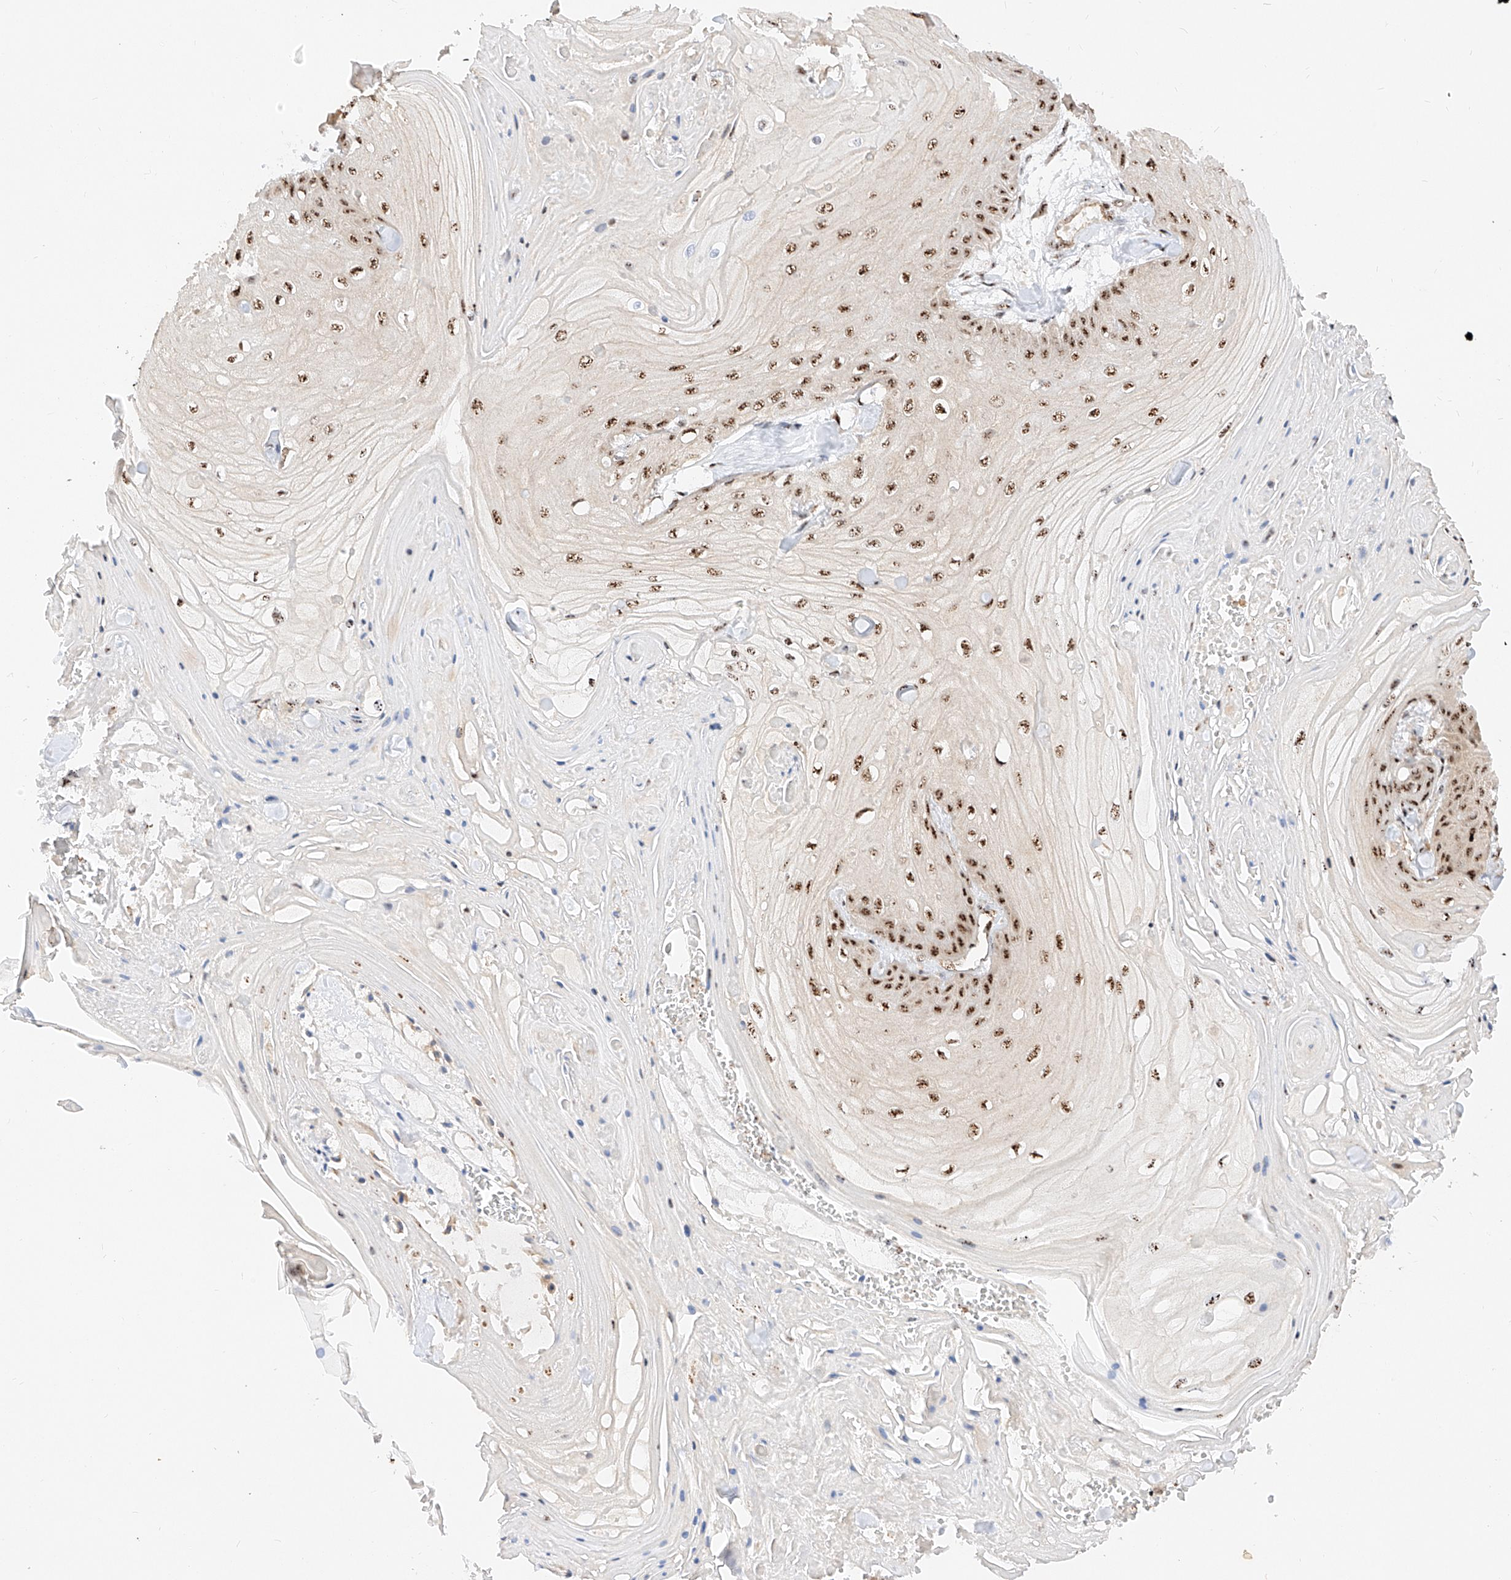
{"staining": {"intensity": "moderate", "quantity": "25%-75%", "location": "nuclear"}, "tissue": "skin cancer", "cell_type": "Tumor cells", "image_type": "cancer", "snomed": [{"axis": "morphology", "description": "Squamous cell carcinoma, NOS"}, {"axis": "topography", "description": "Skin"}], "caption": "Immunohistochemical staining of skin cancer exhibits medium levels of moderate nuclear staining in about 25%-75% of tumor cells.", "gene": "ATXN7L2", "patient": {"sex": "male", "age": 74}}